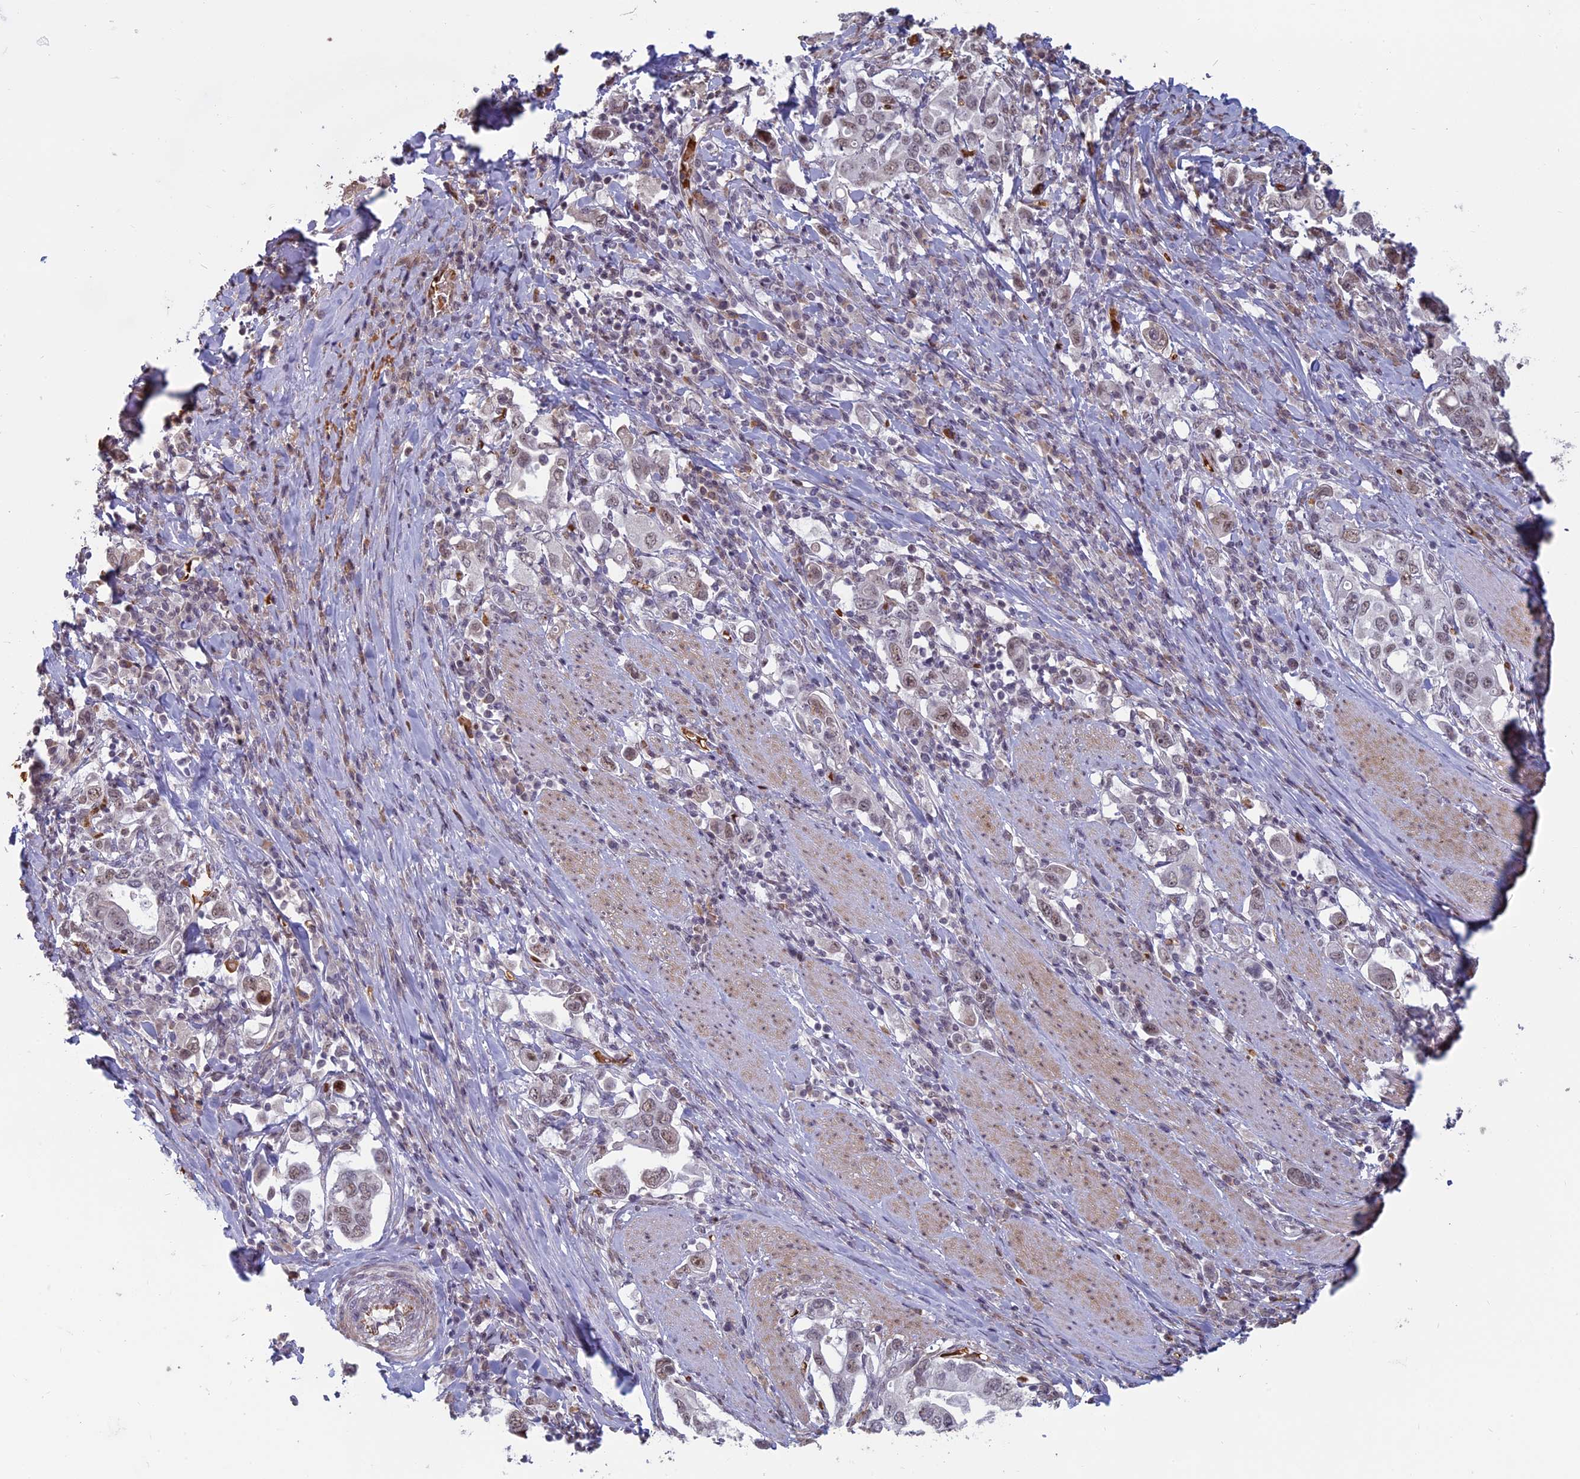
{"staining": {"intensity": "weak", "quantity": ">75%", "location": "nuclear"}, "tissue": "stomach cancer", "cell_type": "Tumor cells", "image_type": "cancer", "snomed": [{"axis": "morphology", "description": "Adenocarcinoma, NOS"}, {"axis": "topography", "description": "Stomach, upper"}, {"axis": "topography", "description": "Stomach"}], "caption": "IHC (DAB (3,3'-diaminobenzidine)) staining of human adenocarcinoma (stomach) reveals weak nuclear protein staining in approximately >75% of tumor cells.", "gene": "MFAP1", "patient": {"sex": "male", "age": 62}}